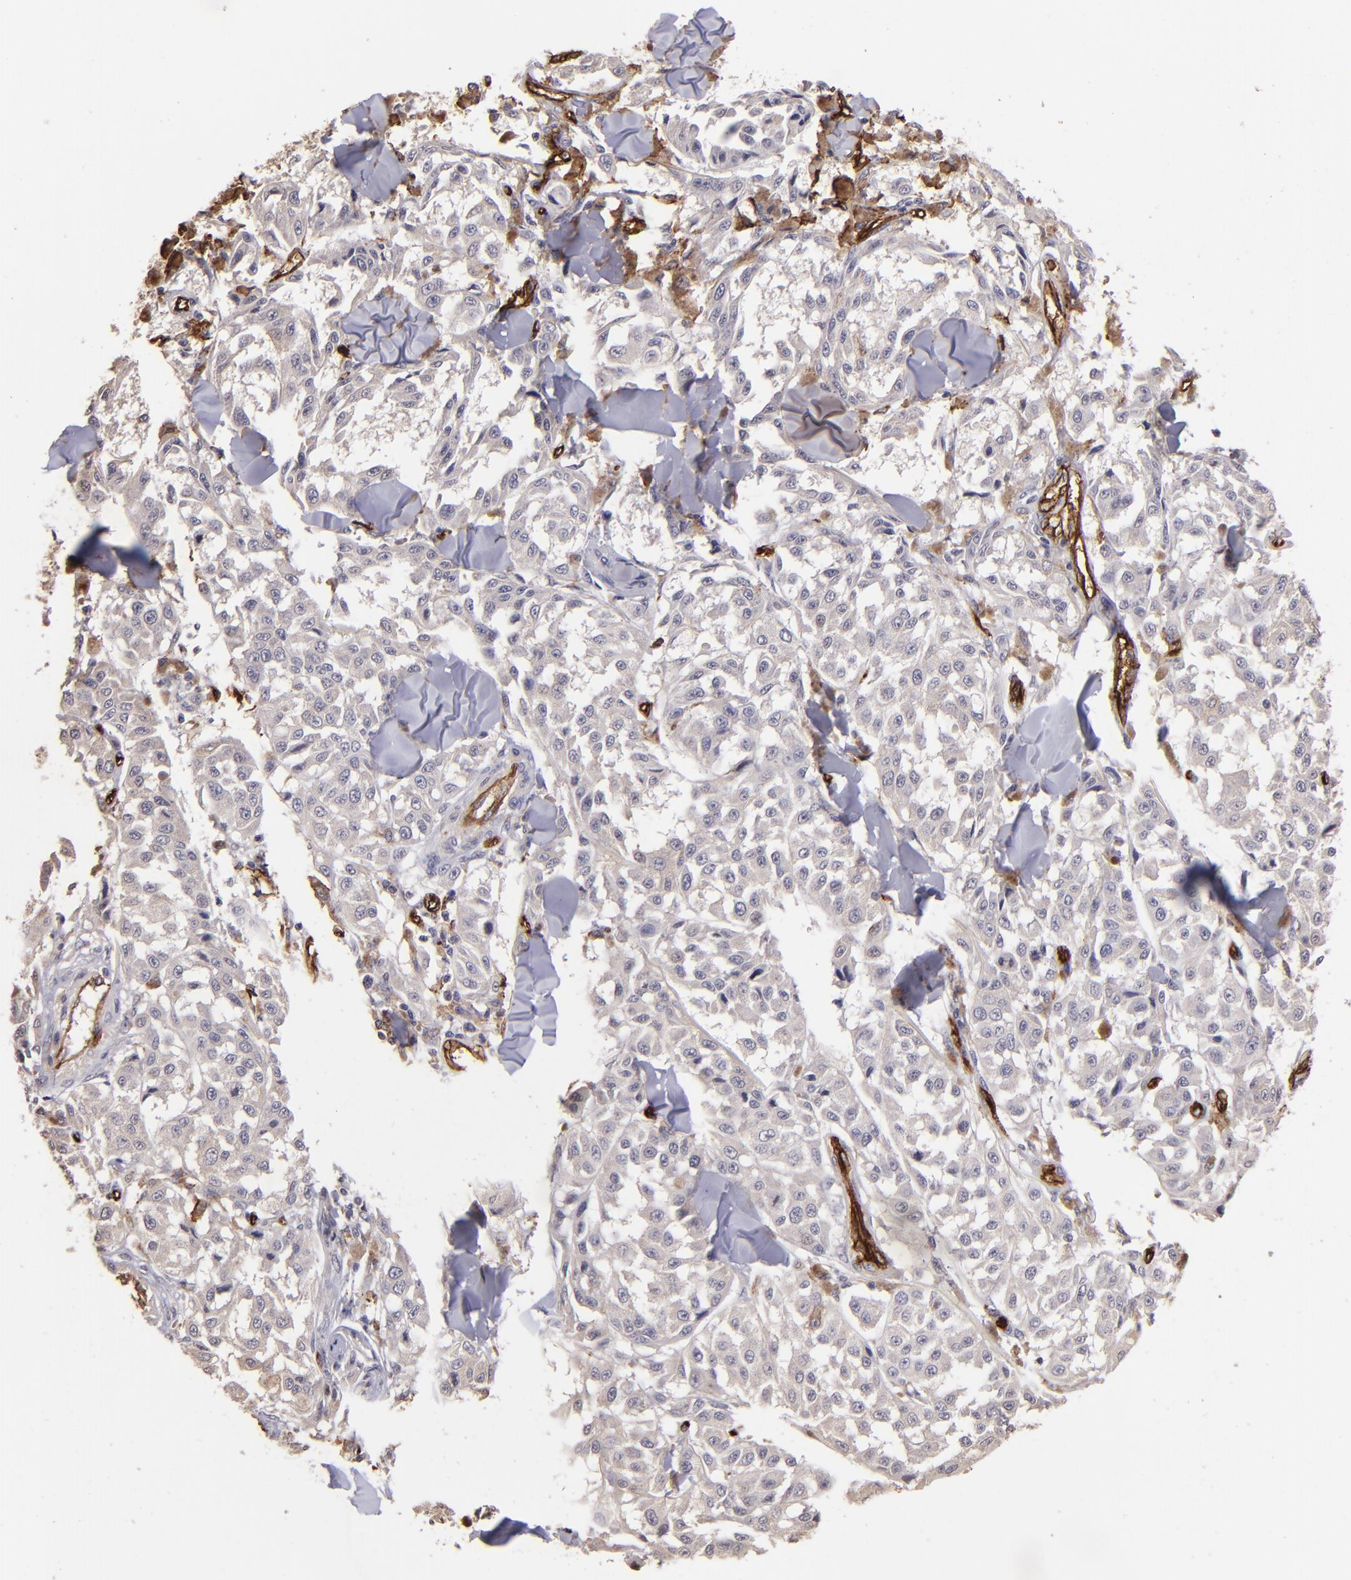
{"staining": {"intensity": "negative", "quantity": "none", "location": "none"}, "tissue": "melanoma", "cell_type": "Tumor cells", "image_type": "cancer", "snomed": [{"axis": "morphology", "description": "Malignant melanoma, NOS"}, {"axis": "topography", "description": "Skin"}], "caption": "Immunohistochemical staining of malignant melanoma reveals no significant staining in tumor cells.", "gene": "DYSF", "patient": {"sex": "female", "age": 64}}